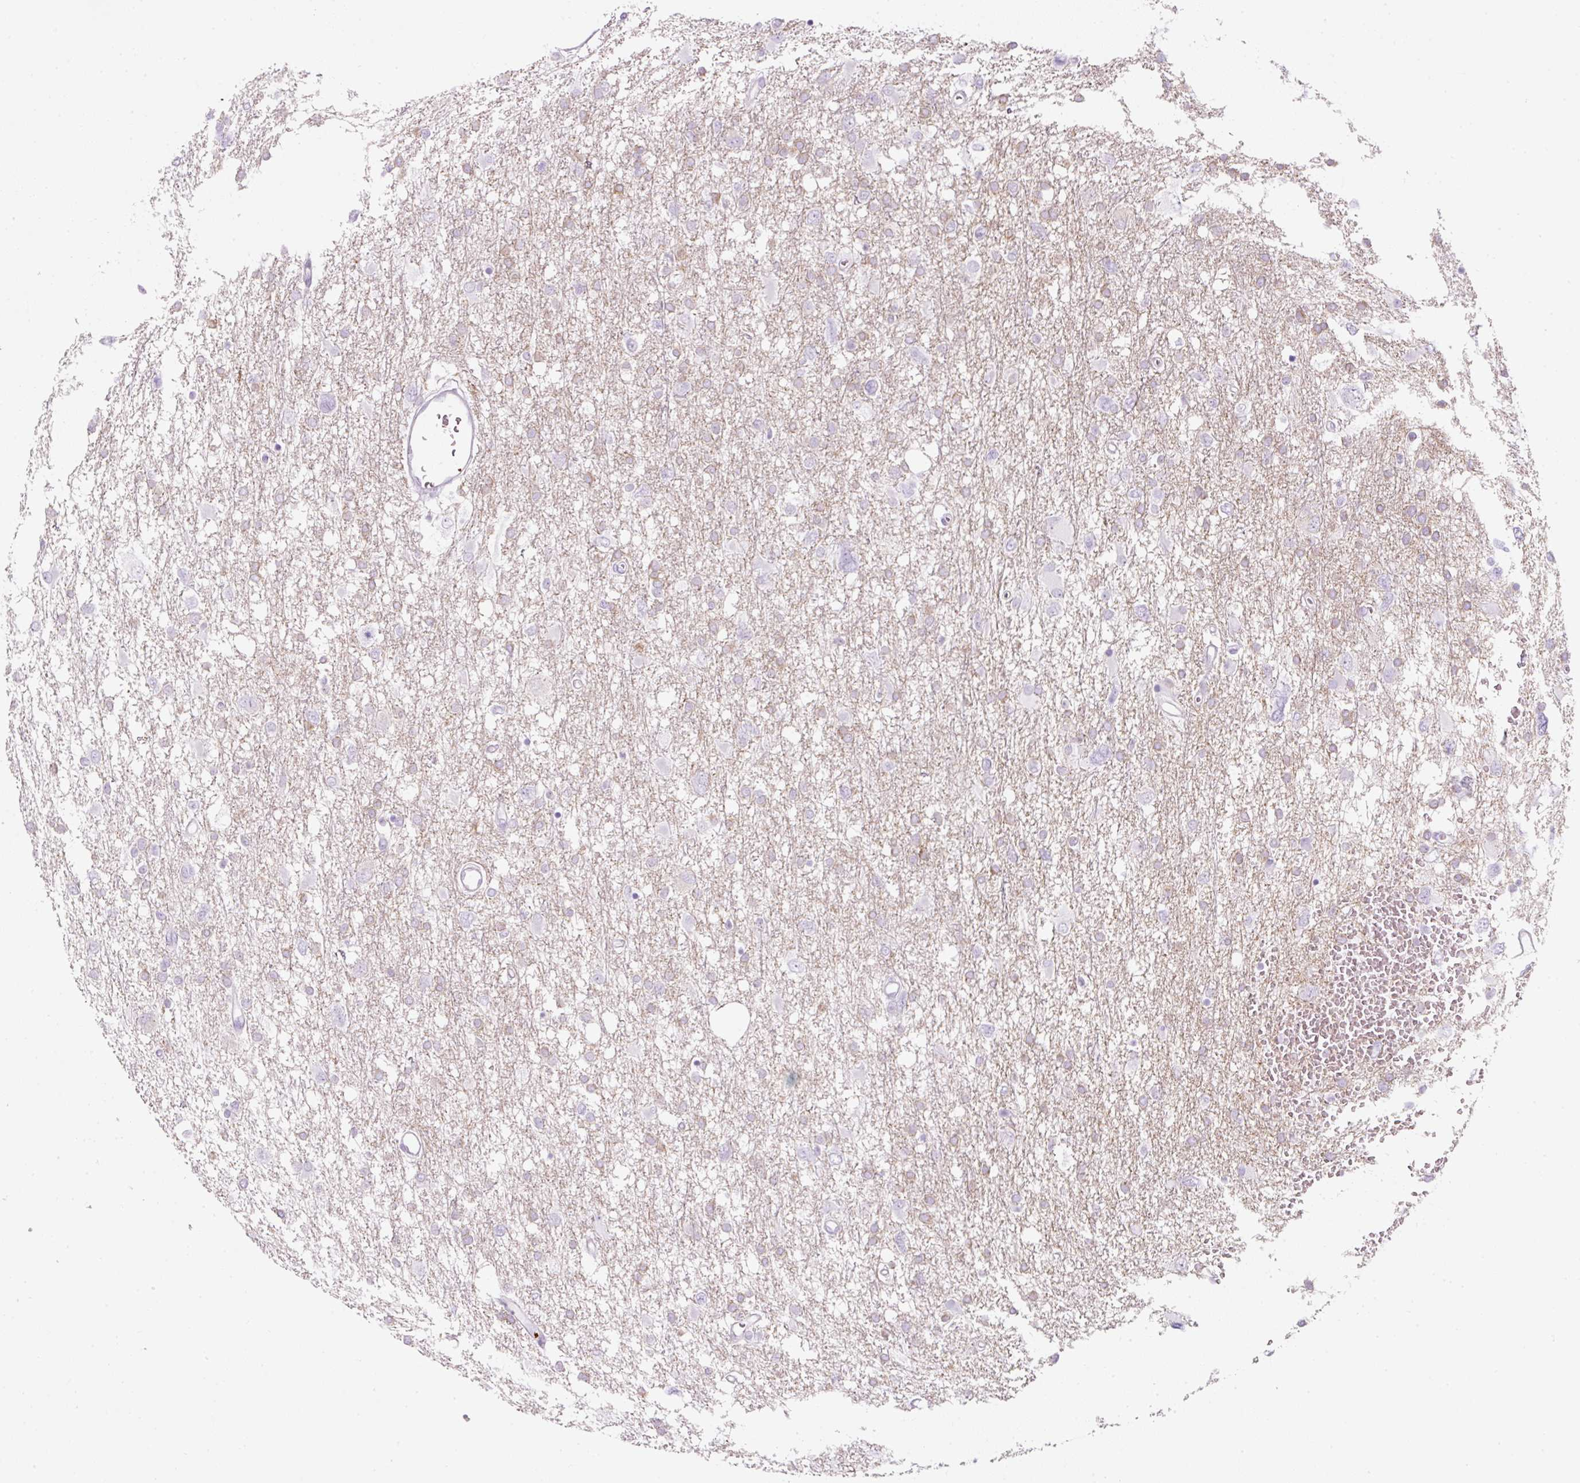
{"staining": {"intensity": "weak", "quantity": "25%-75%", "location": "cytoplasmic/membranous"}, "tissue": "glioma", "cell_type": "Tumor cells", "image_type": "cancer", "snomed": [{"axis": "morphology", "description": "Glioma, malignant, High grade"}, {"axis": "topography", "description": "Brain"}], "caption": "IHC histopathology image of high-grade glioma (malignant) stained for a protein (brown), which demonstrates low levels of weak cytoplasmic/membranous positivity in approximately 25%-75% of tumor cells.", "gene": "PF4V1", "patient": {"sex": "male", "age": 61}}